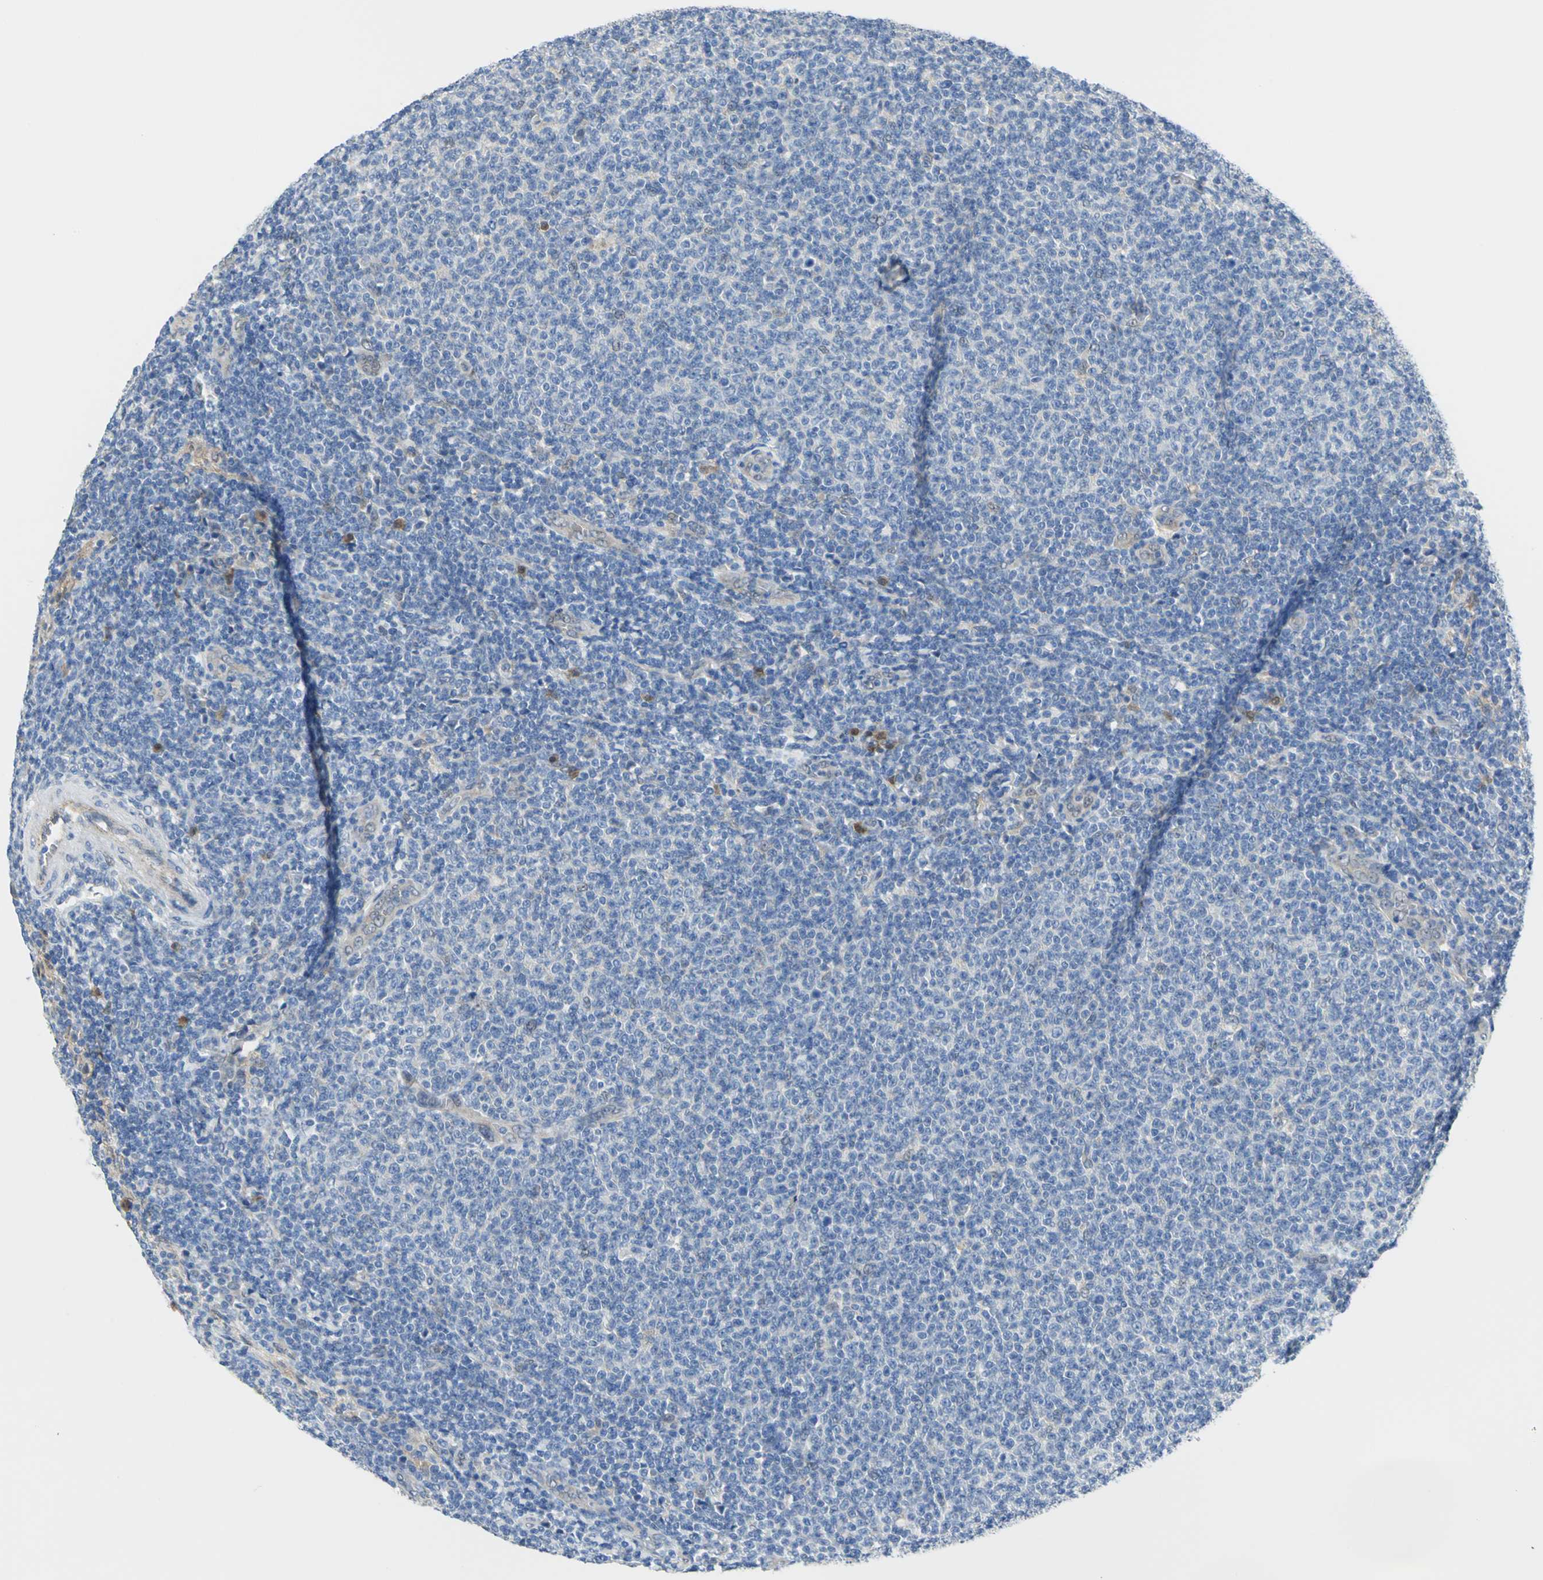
{"staining": {"intensity": "negative", "quantity": "none", "location": "none"}, "tissue": "lymphoma", "cell_type": "Tumor cells", "image_type": "cancer", "snomed": [{"axis": "morphology", "description": "Malignant lymphoma, non-Hodgkin's type, Low grade"}, {"axis": "topography", "description": "Lymph node"}], "caption": "This is a micrograph of IHC staining of lymphoma, which shows no expression in tumor cells.", "gene": "PGM3", "patient": {"sex": "male", "age": 66}}